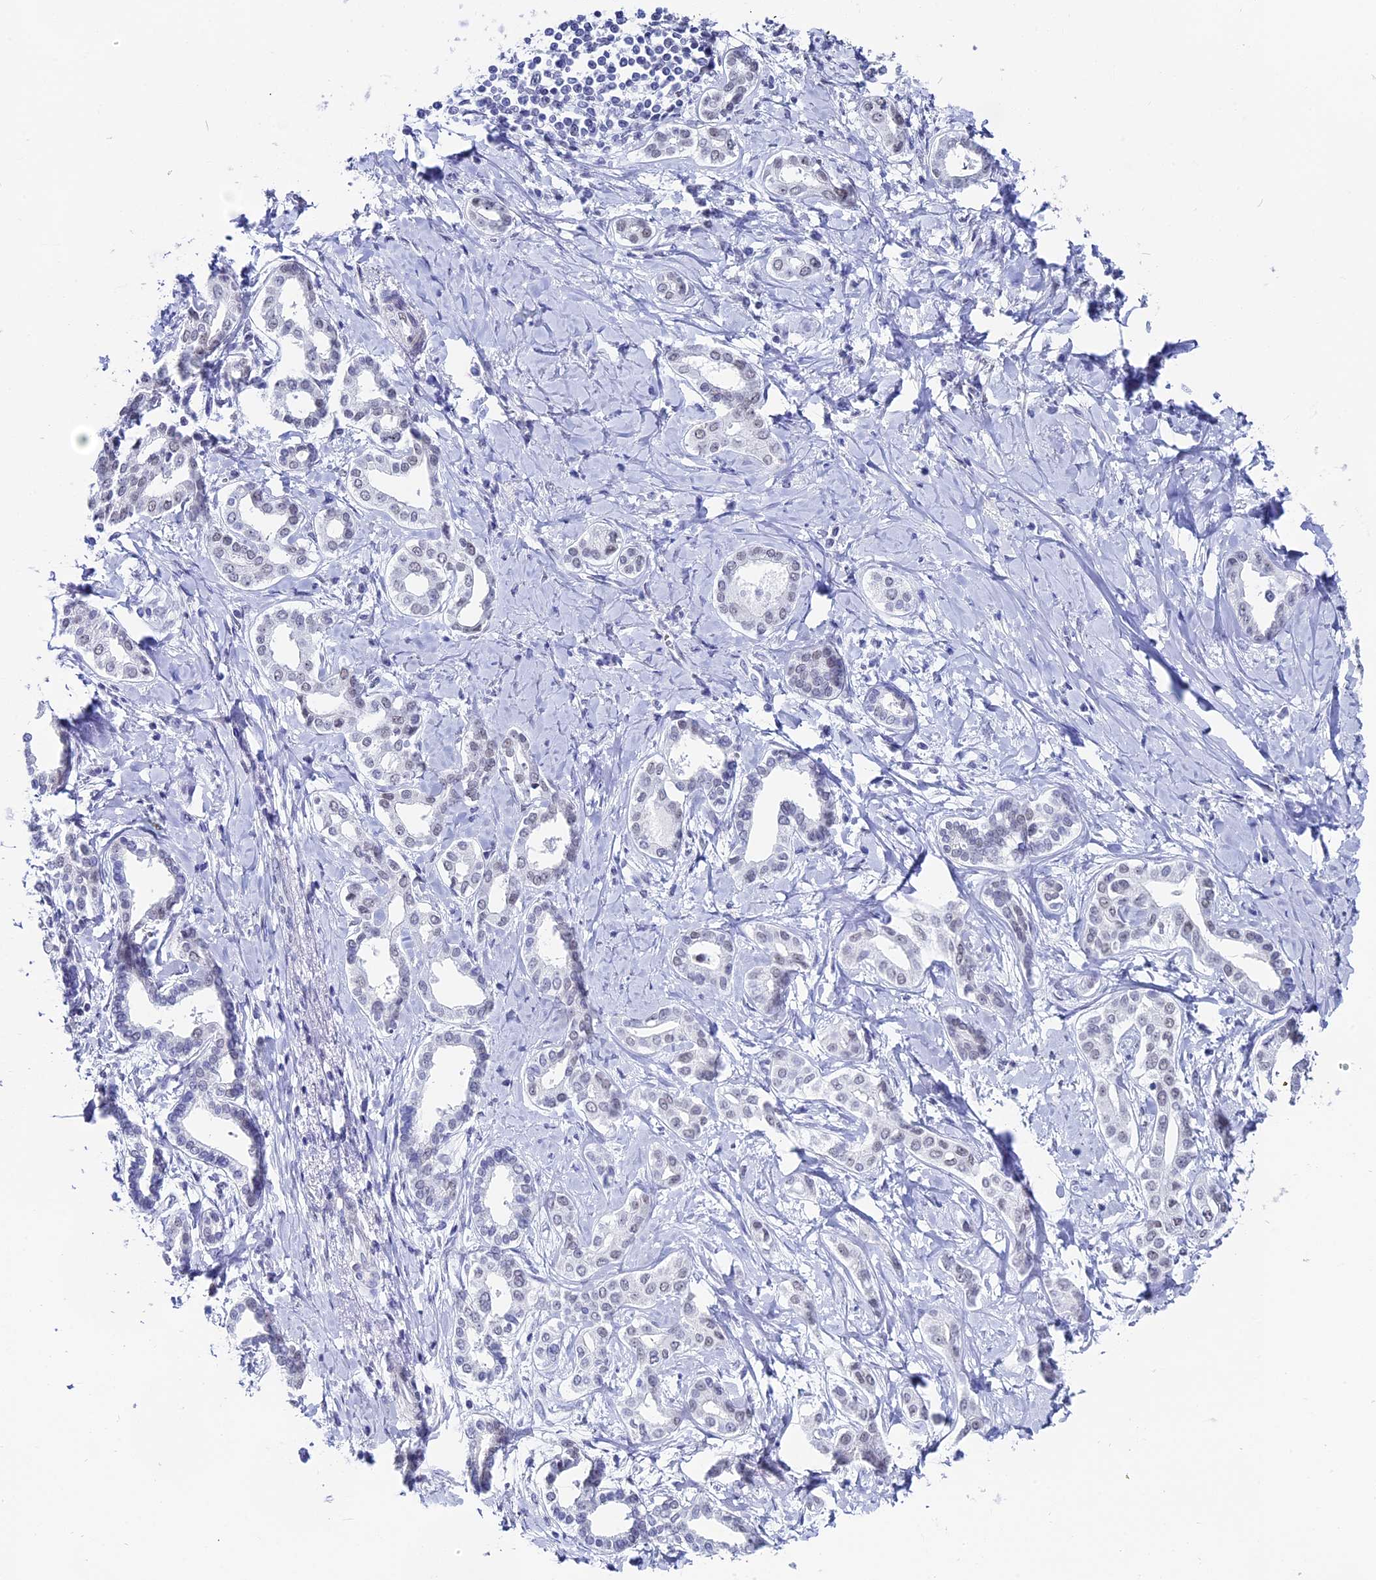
{"staining": {"intensity": "negative", "quantity": "none", "location": "none"}, "tissue": "liver cancer", "cell_type": "Tumor cells", "image_type": "cancer", "snomed": [{"axis": "morphology", "description": "Cholangiocarcinoma"}, {"axis": "topography", "description": "Liver"}], "caption": "Human cholangiocarcinoma (liver) stained for a protein using IHC exhibits no positivity in tumor cells.", "gene": "CD2BP2", "patient": {"sex": "female", "age": 77}}